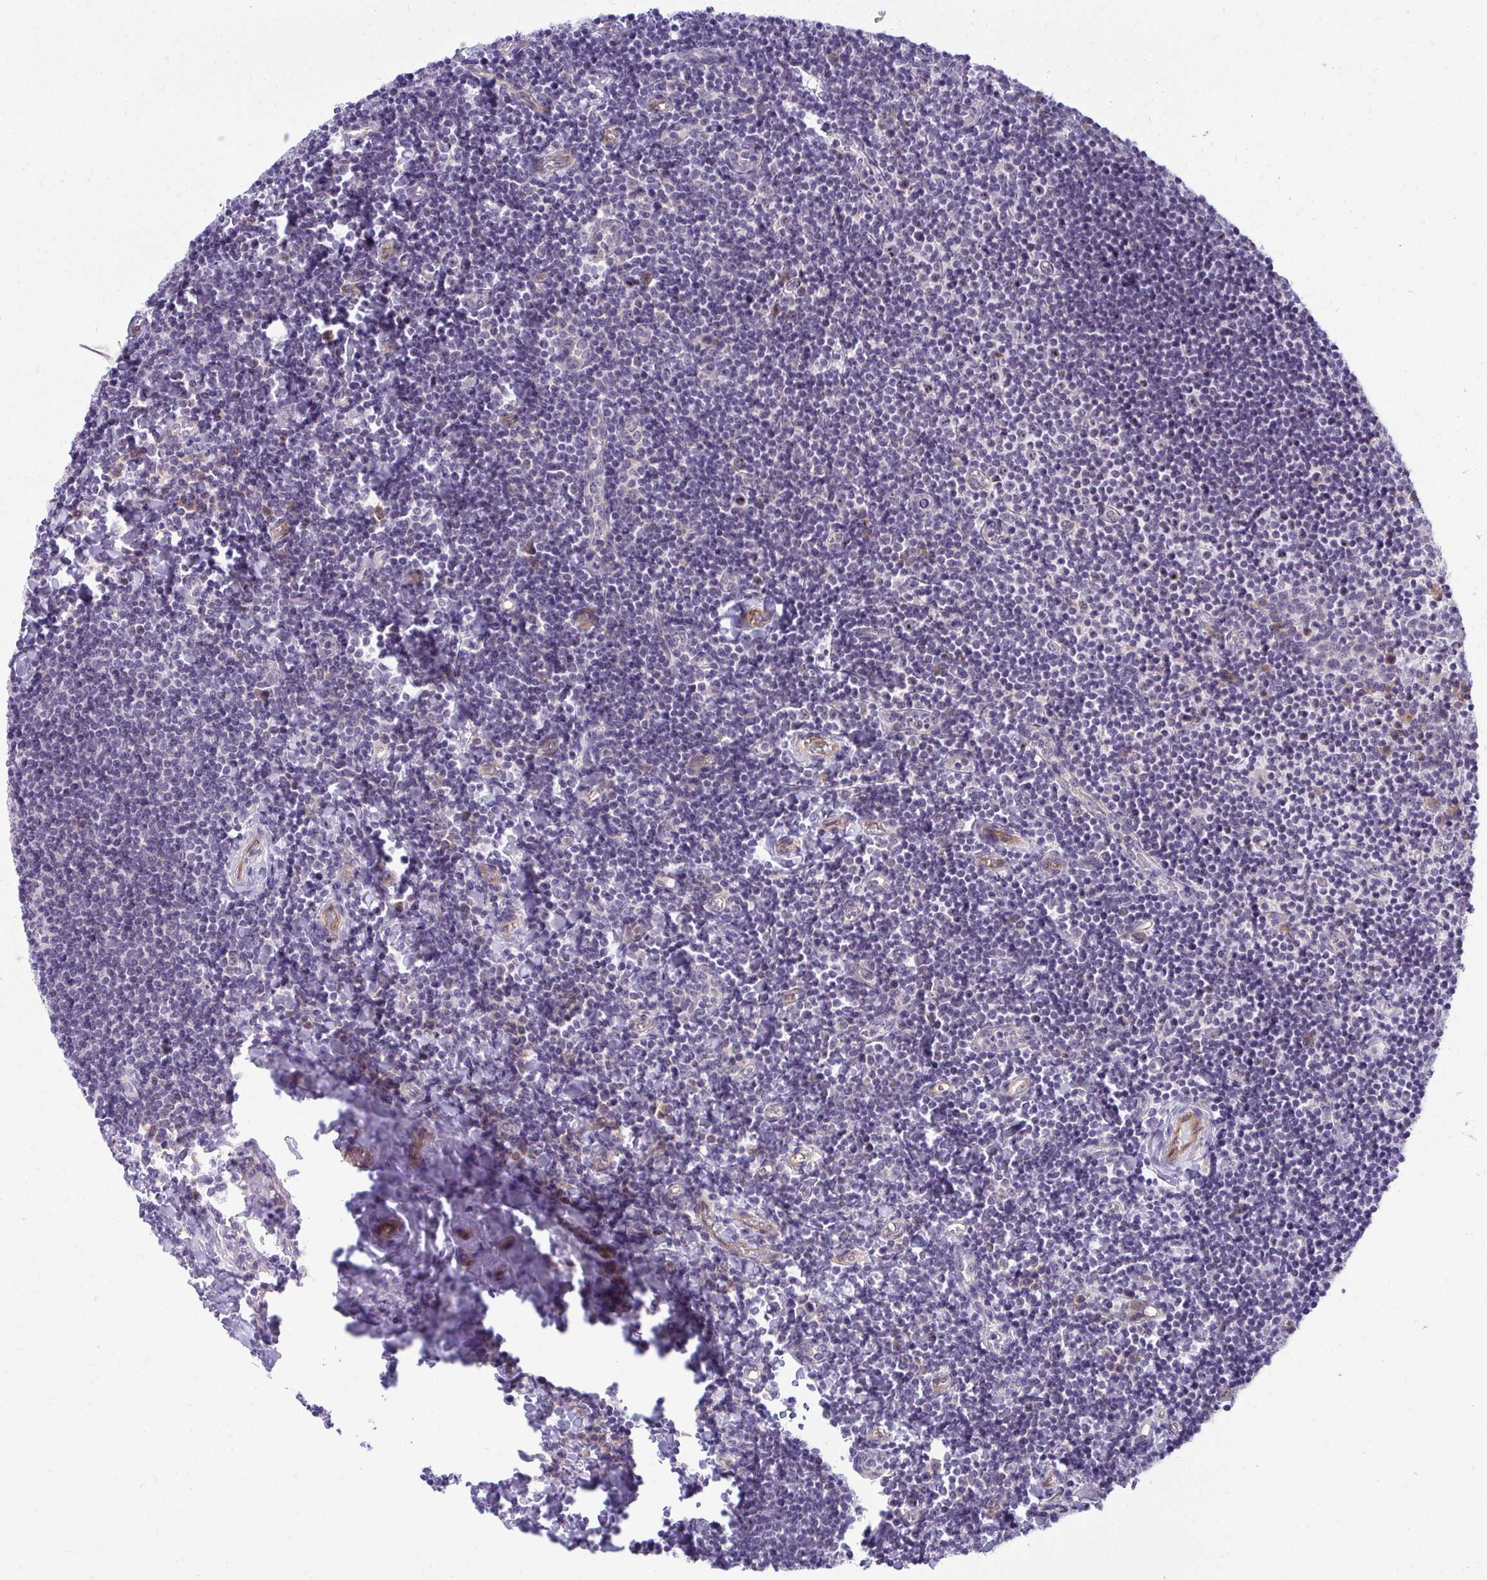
{"staining": {"intensity": "negative", "quantity": "none", "location": "none"}, "tissue": "tonsil", "cell_type": "Germinal center cells", "image_type": "normal", "snomed": [{"axis": "morphology", "description": "Normal tissue, NOS"}, {"axis": "topography", "description": "Tonsil"}], "caption": "Immunohistochemistry (IHC) histopathology image of benign tonsil stained for a protein (brown), which shows no staining in germinal center cells. (DAB (3,3'-diaminobenzidine) immunohistochemistry (IHC) with hematoxylin counter stain).", "gene": "NIFK", "patient": {"sex": "female", "age": 10}}